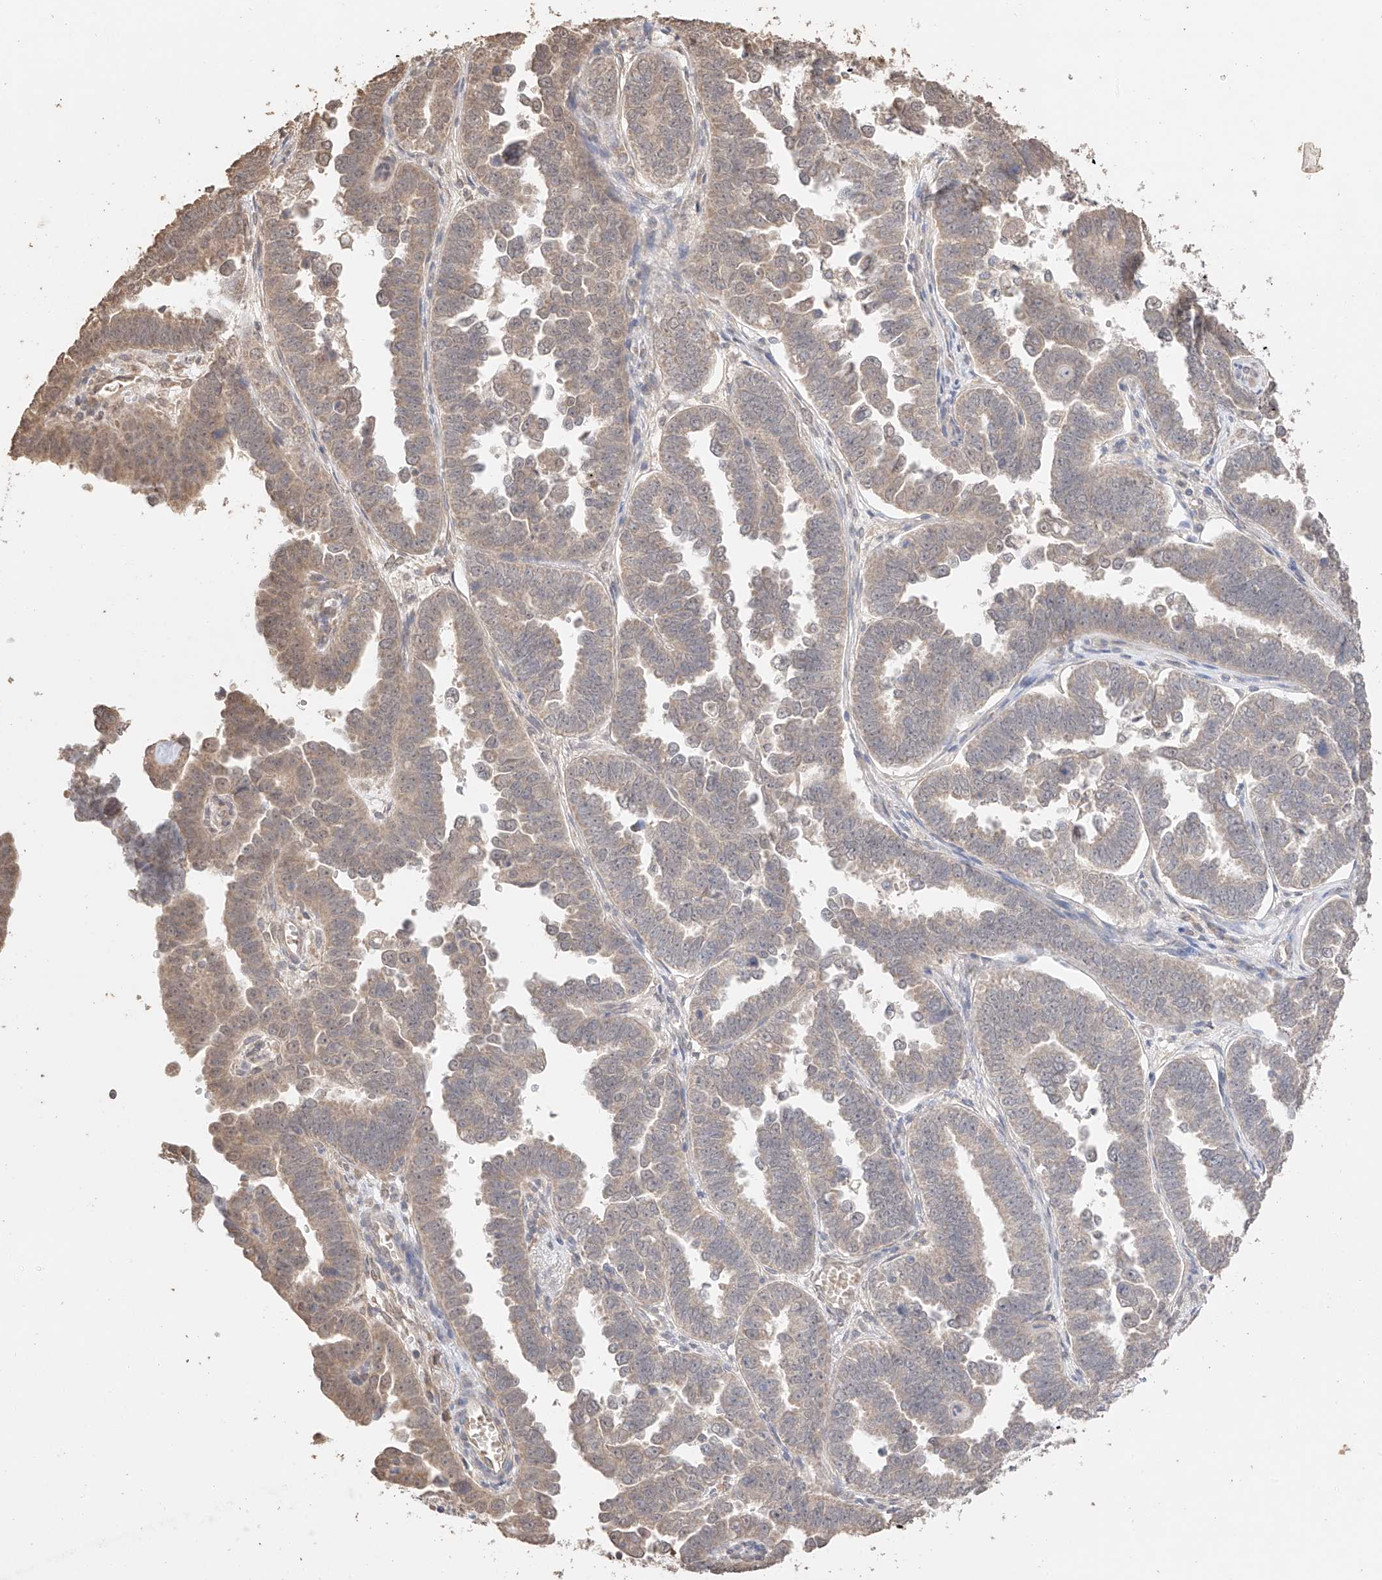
{"staining": {"intensity": "weak", "quantity": ">75%", "location": "cytoplasmic/membranous"}, "tissue": "endometrial cancer", "cell_type": "Tumor cells", "image_type": "cancer", "snomed": [{"axis": "morphology", "description": "Adenocarcinoma, NOS"}, {"axis": "topography", "description": "Endometrium"}], "caption": "Protein staining of endometrial cancer (adenocarcinoma) tissue demonstrates weak cytoplasmic/membranous positivity in about >75% of tumor cells.", "gene": "IL22RA2", "patient": {"sex": "female", "age": 75}}